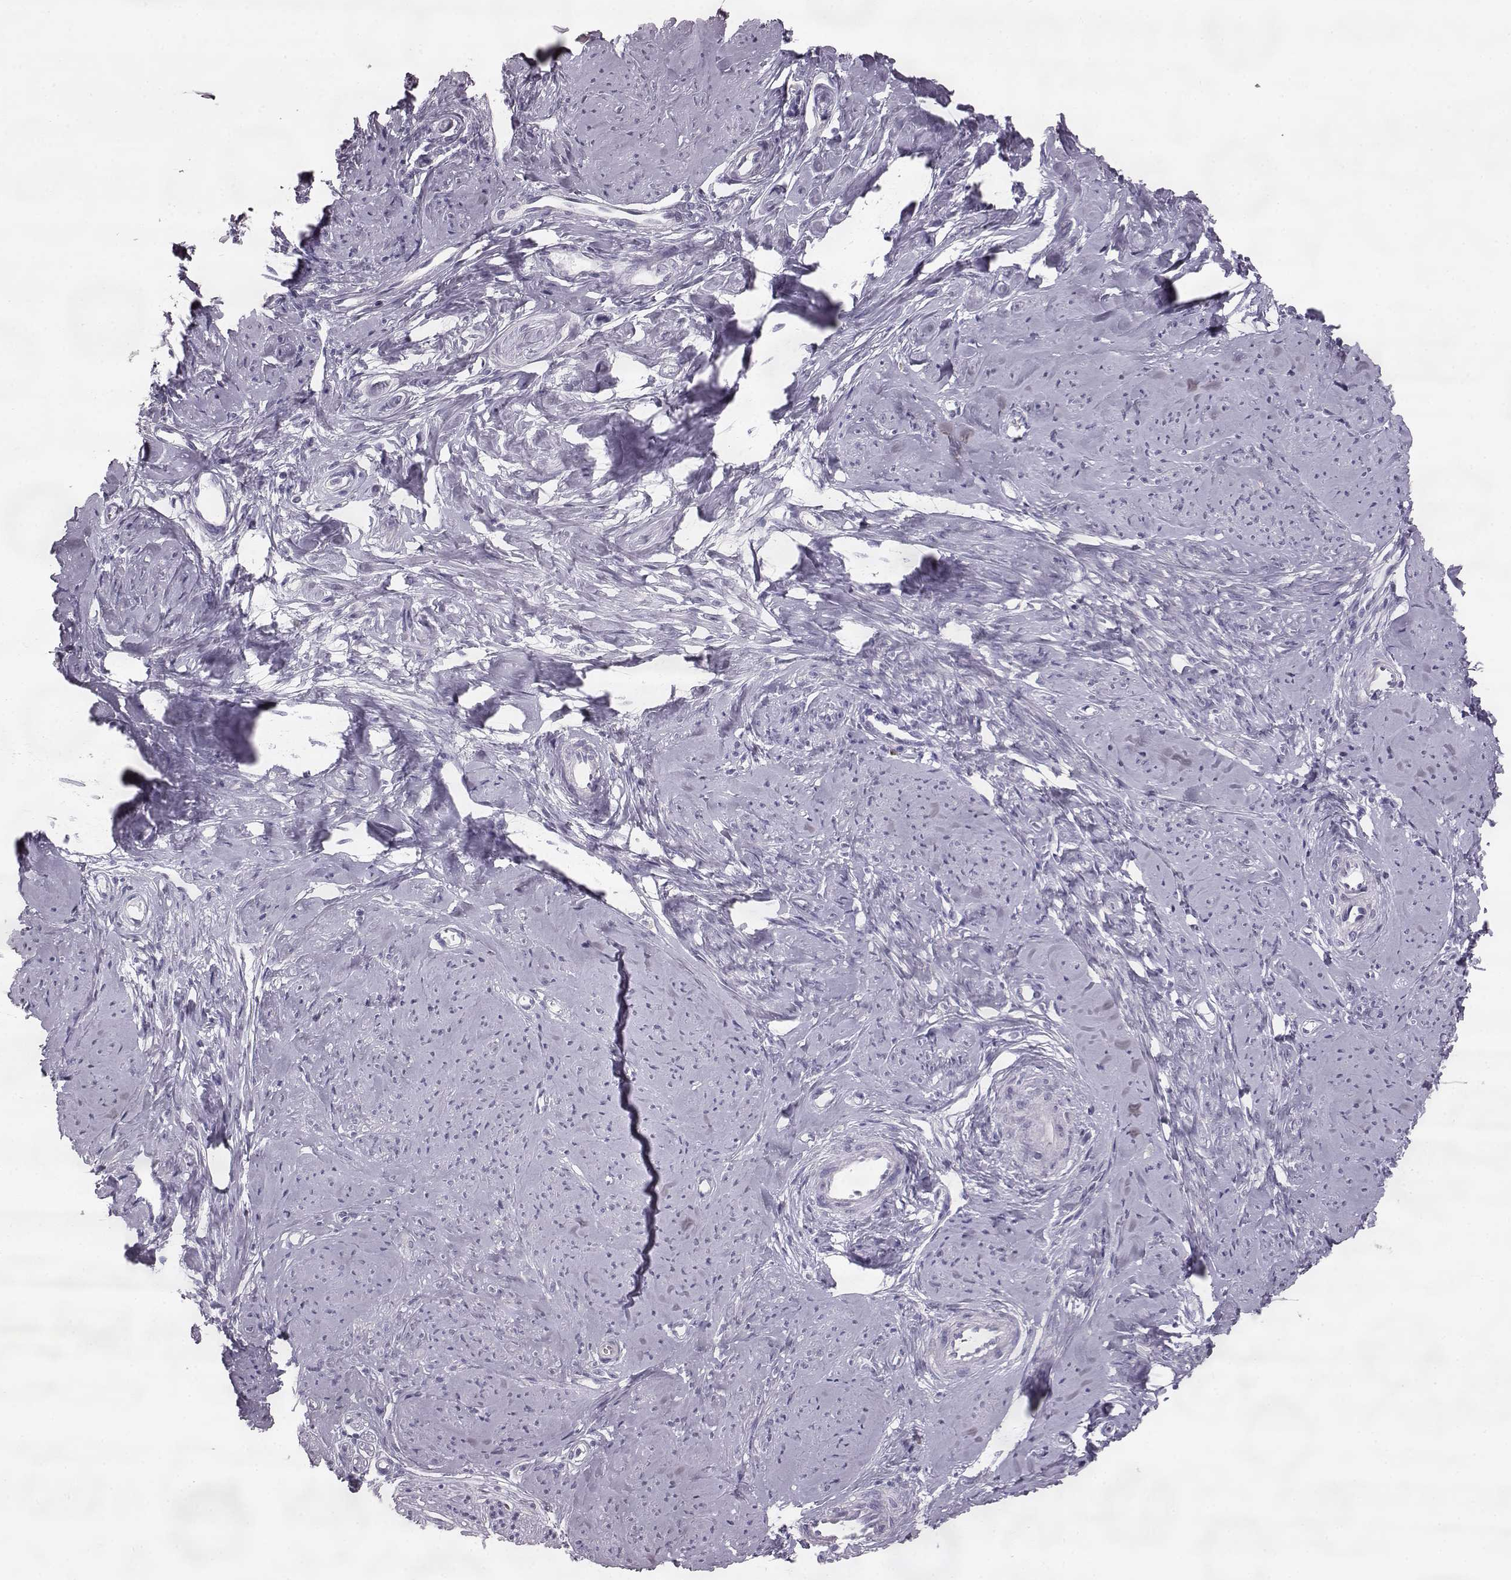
{"staining": {"intensity": "negative", "quantity": "none", "location": "none"}, "tissue": "smooth muscle", "cell_type": "Smooth muscle cells", "image_type": "normal", "snomed": [{"axis": "morphology", "description": "Normal tissue, NOS"}, {"axis": "topography", "description": "Smooth muscle"}], "caption": "A high-resolution photomicrograph shows immunohistochemistry (IHC) staining of normal smooth muscle, which reveals no significant expression in smooth muscle cells.", "gene": "ELOVL5", "patient": {"sex": "female", "age": 48}}